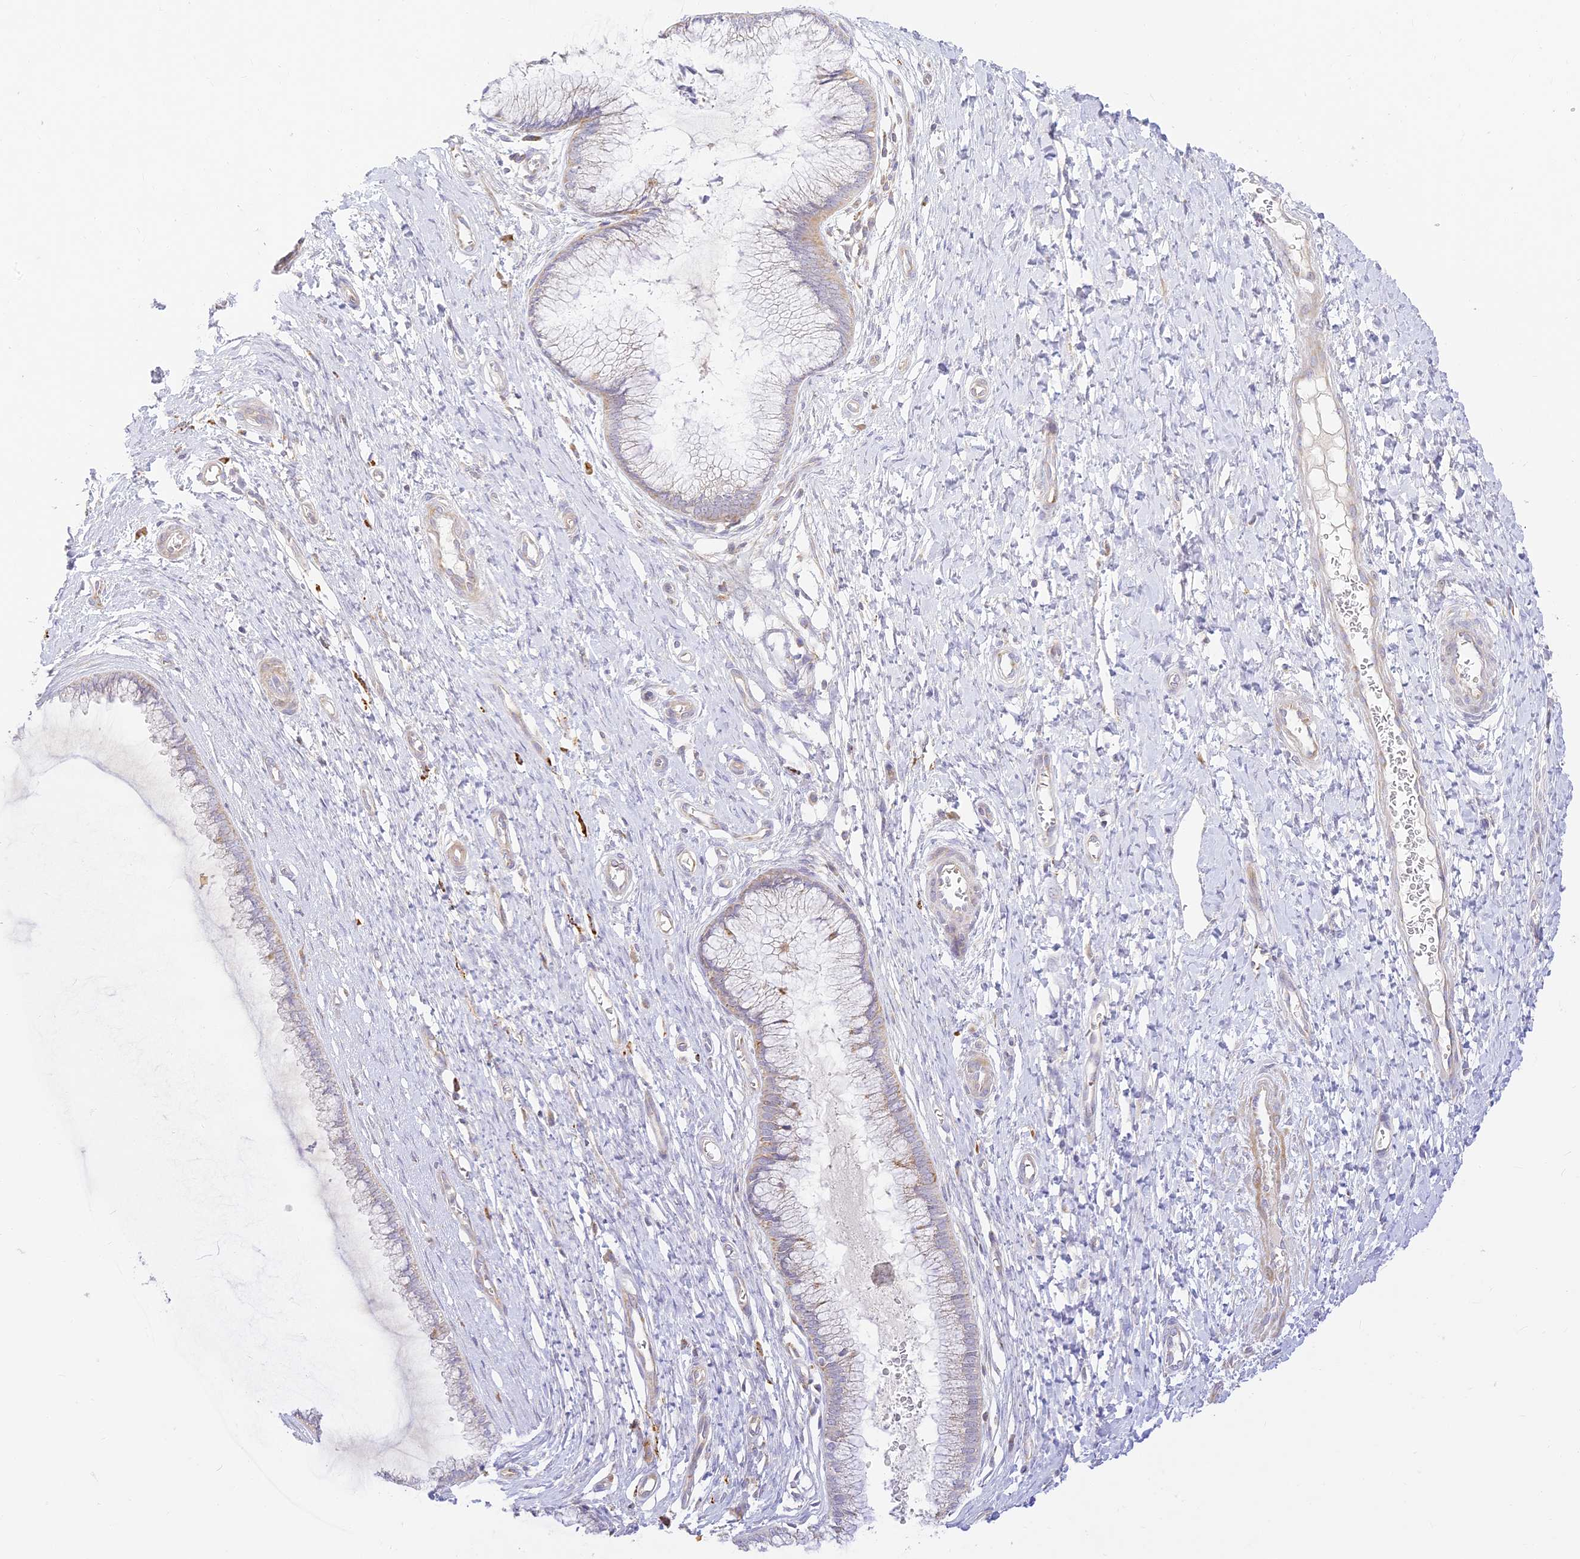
{"staining": {"intensity": "weak", "quantity": "<25%", "location": "cytoplasmic/membranous"}, "tissue": "cervix", "cell_type": "Glandular cells", "image_type": "normal", "snomed": [{"axis": "morphology", "description": "Normal tissue, NOS"}, {"axis": "topography", "description": "Cervix"}], "caption": "High power microscopy micrograph of an IHC histopathology image of benign cervix, revealing no significant positivity in glandular cells. Nuclei are stained in blue.", "gene": "LRRC15", "patient": {"sex": "female", "age": 55}}